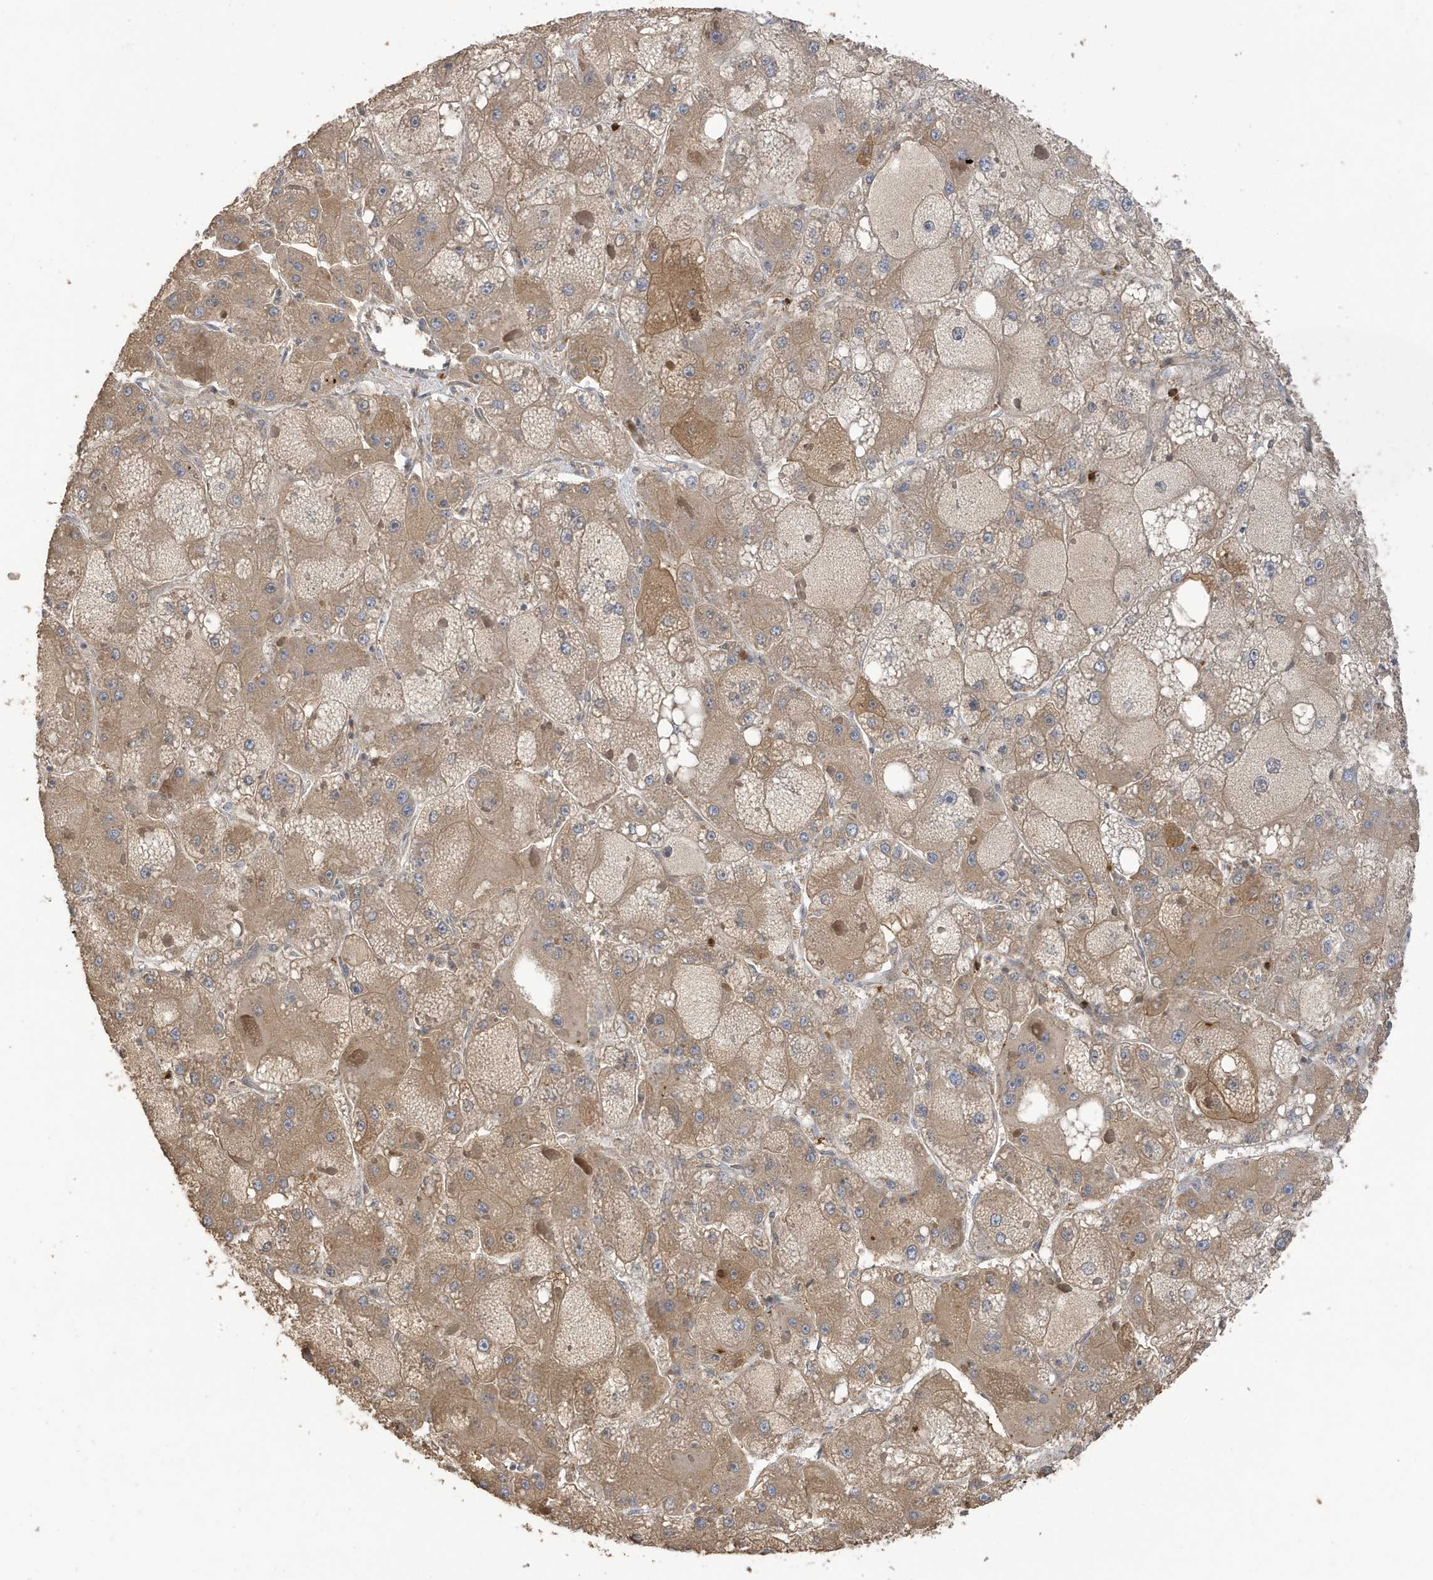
{"staining": {"intensity": "weak", "quantity": ">75%", "location": "cytoplasmic/membranous"}, "tissue": "liver cancer", "cell_type": "Tumor cells", "image_type": "cancer", "snomed": [{"axis": "morphology", "description": "Carcinoma, Hepatocellular, NOS"}, {"axis": "topography", "description": "Liver"}], "caption": "Brown immunohistochemical staining in liver cancer (hepatocellular carcinoma) displays weak cytoplasmic/membranous staining in about >75% of tumor cells. (Stains: DAB in brown, nuclei in blue, Microscopy: brightfield microscopy at high magnification).", "gene": "TAB3", "patient": {"sex": "female", "age": 73}}